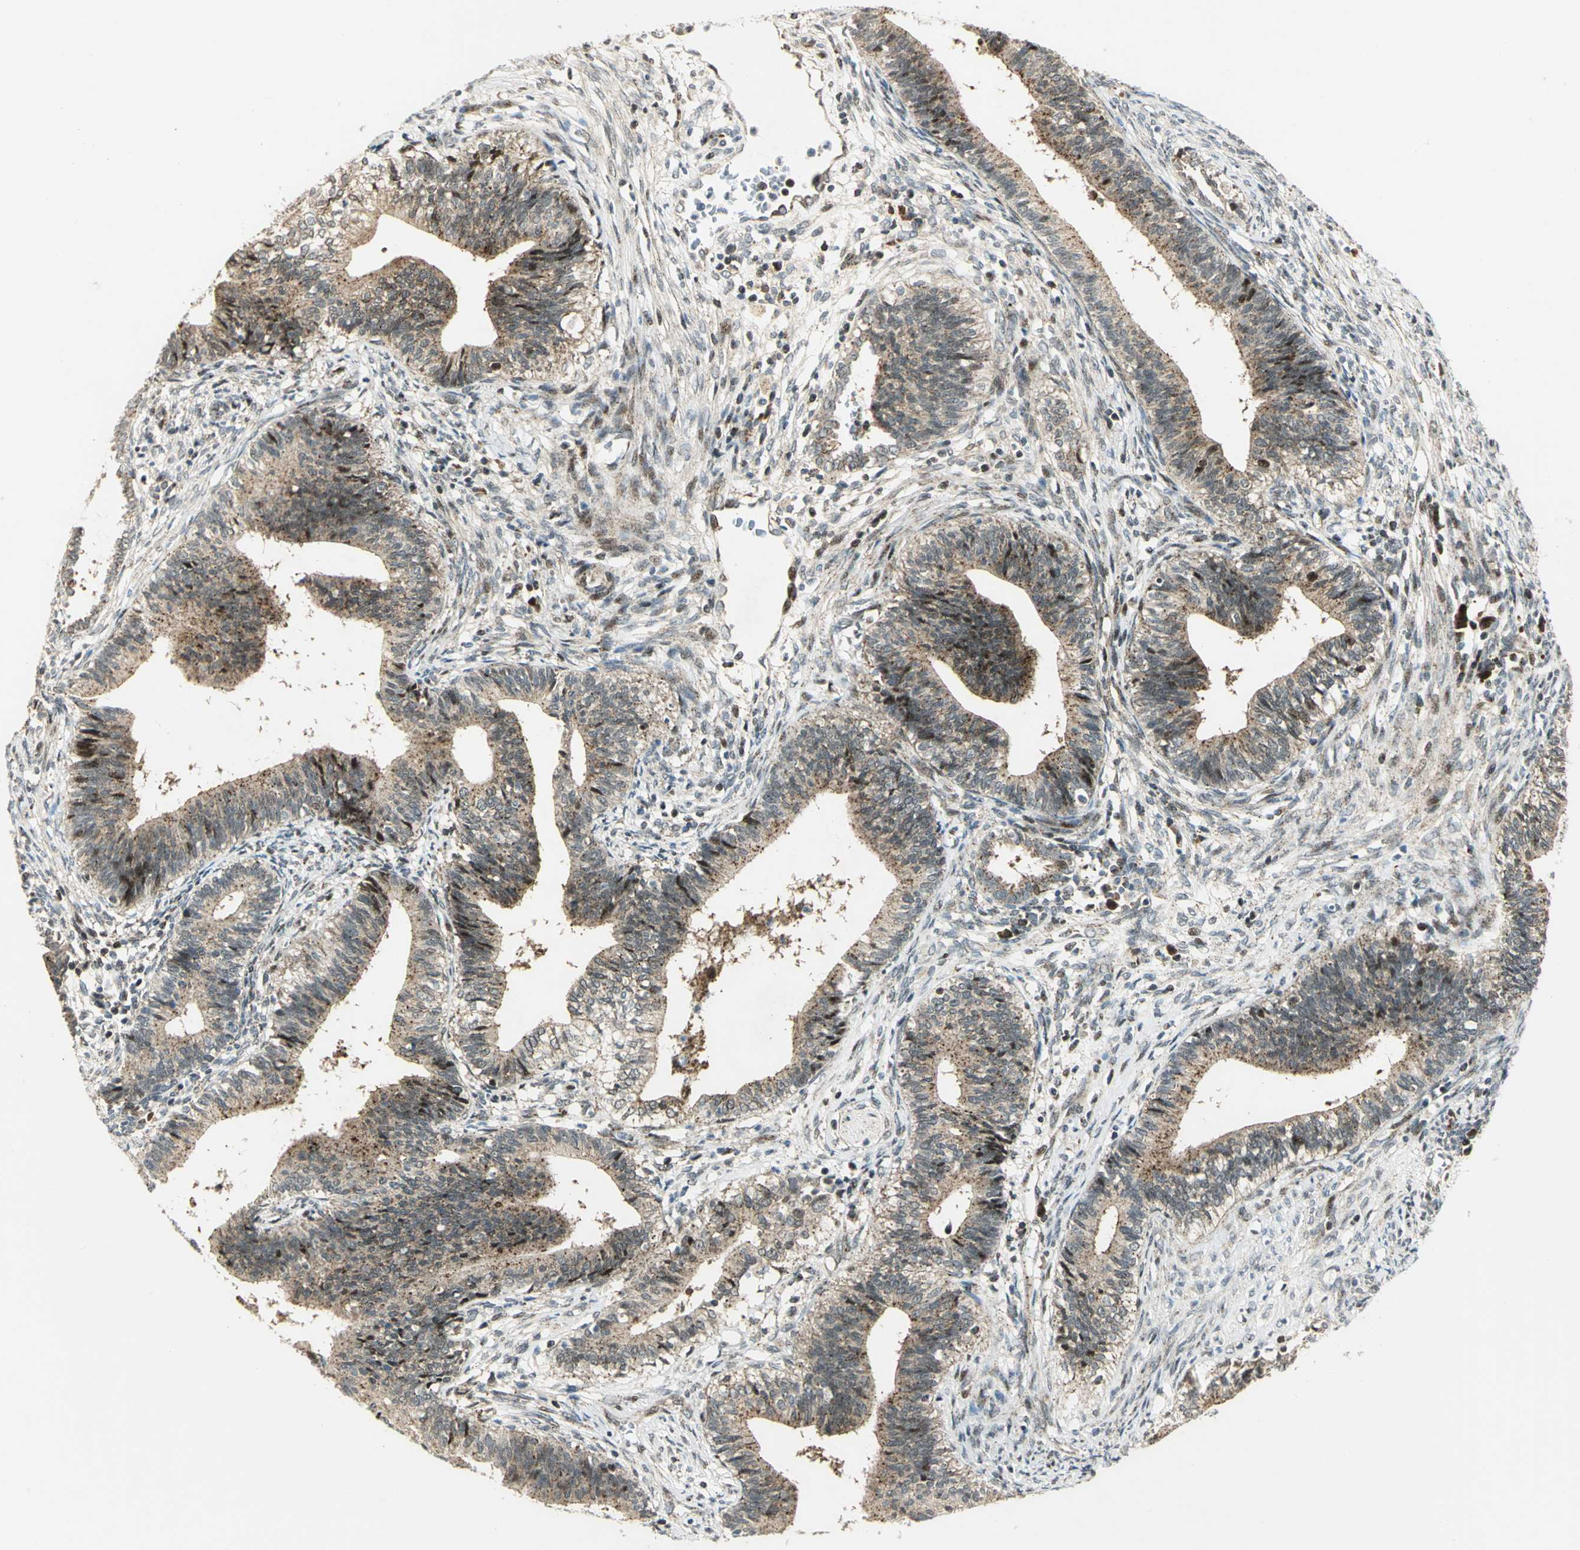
{"staining": {"intensity": "moderate", "quantity": ">75%", "location": "cytoplasmic/membranous"}, "tissue": "cervical cancer", "cell_type": "Tumor cells", "image_type": "cancer", "snomed": [{"axis": "morphology", "description": "Adenocarcinoma, NOS"}, {"axis": "topography", "description": "Cervix"}], "caption": "Immunohistochemical staining of human cervical cancer demonstrates medium levels of moderate cytoplasmic/membranous staining in approximately >75% of tumor cells.", "gene": "ATP6V1A", "patient": {"sex": "female", "age": 44}}